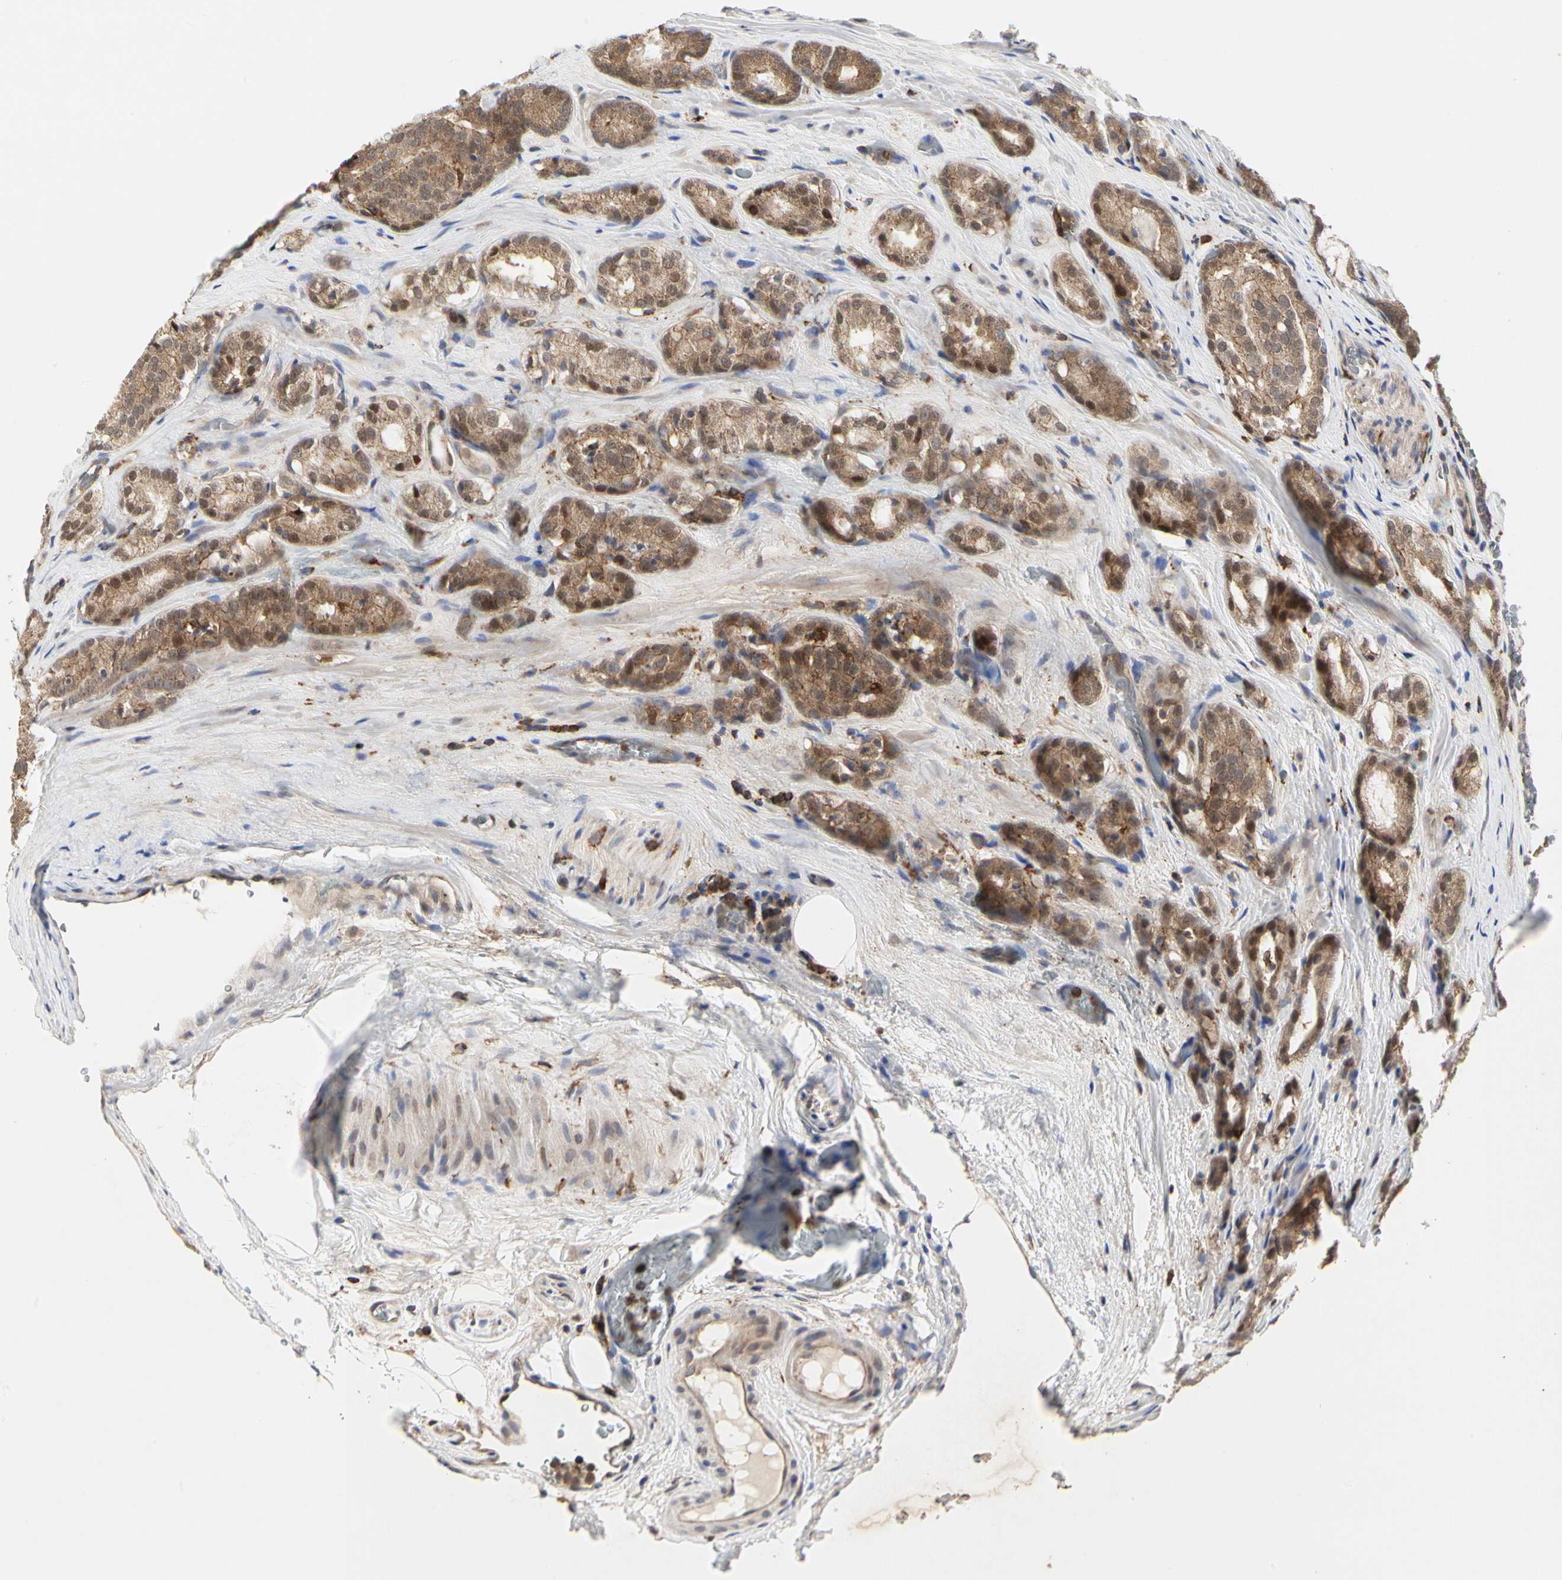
{"staining": {"intensity": "moderate", "quantity": ">75%", "location": "cytoplasmic/membranous,nuclear"}, "tissue": "prostate cancer", "cell_type": "Tumor cells", "image_type": "cancer", "snomed": [{"axis": "morphology", "description": "Adenocarcinoma, High grade"}, {"axis": "topography", "description": "Prostate"}], "caption": "Immunohistochemistry (DAB (3,3'-diaminobenzidine)) staining of human prostate cancer displays moderate cytoplasmic/membranous and nuclear protein staining in about >75% of tumor cells. (IHC, brightfield microscopy, high magnification).", "gene": "NAPG", "patient": {"sex": "male", "age": 64}}